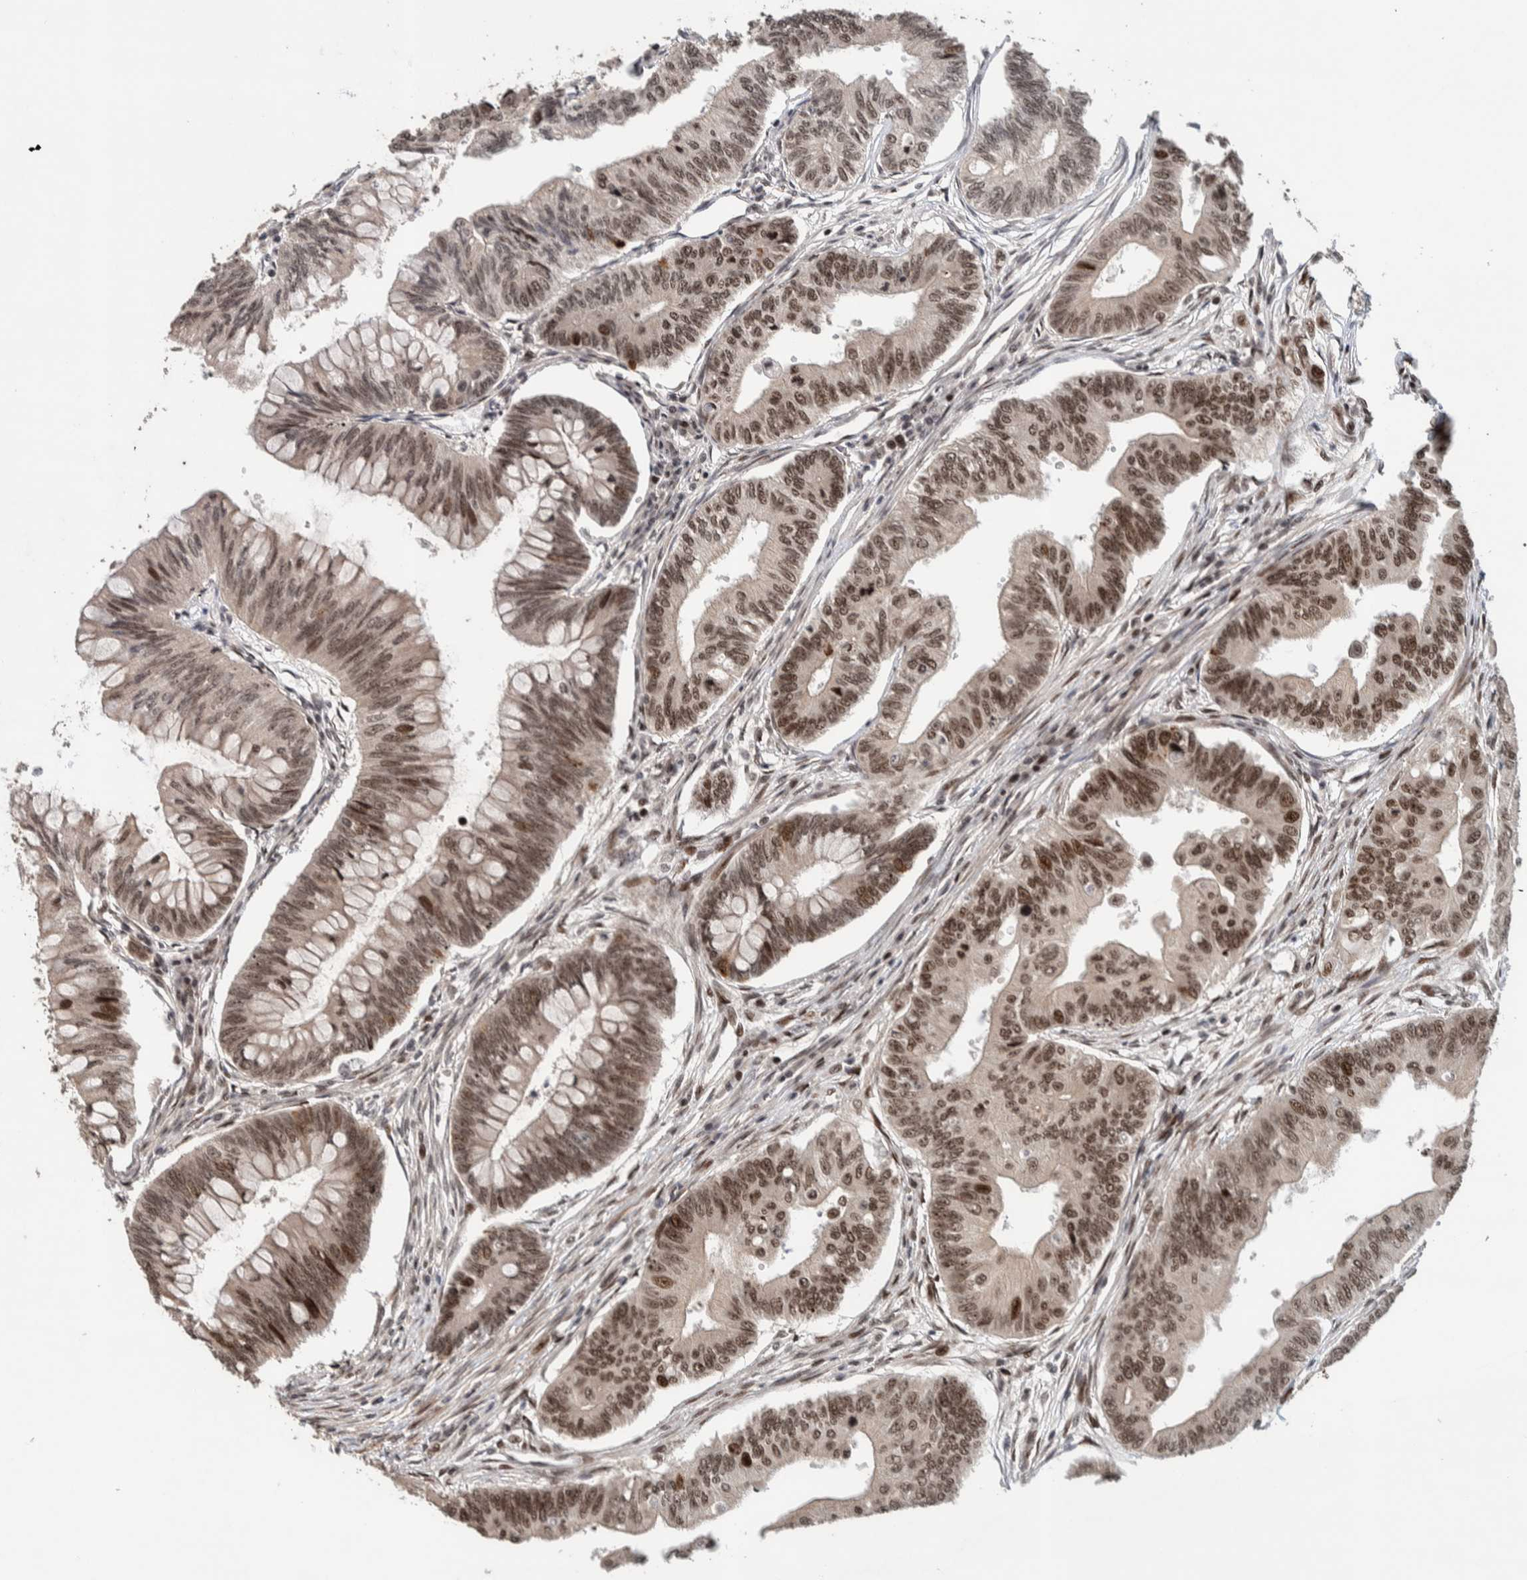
{"staining": {"intensity": "moderate", "quantity": ">75%", "location": "nuclear"}, "tissue": "colorectal cancer", "cell_type": "Tumor cells", "image_type": "cancer", "snomed": [{"axis": "morphology", "description": "Adenoma, NOS"}, {"axis": "morphology", "description": "Adenocarcinoma, NOS"}, {"axis": "topography", "description": "Colon"}], "caption": "DAB (3,3'-diaminobenzidine) immunohistochemical staining of human colorectal adenoma exhibits moderate nuclear protein staining in approximately >75% of tumor cells.", "gene": "CHD4", "patient": {"sex": "male", "age": 79}}